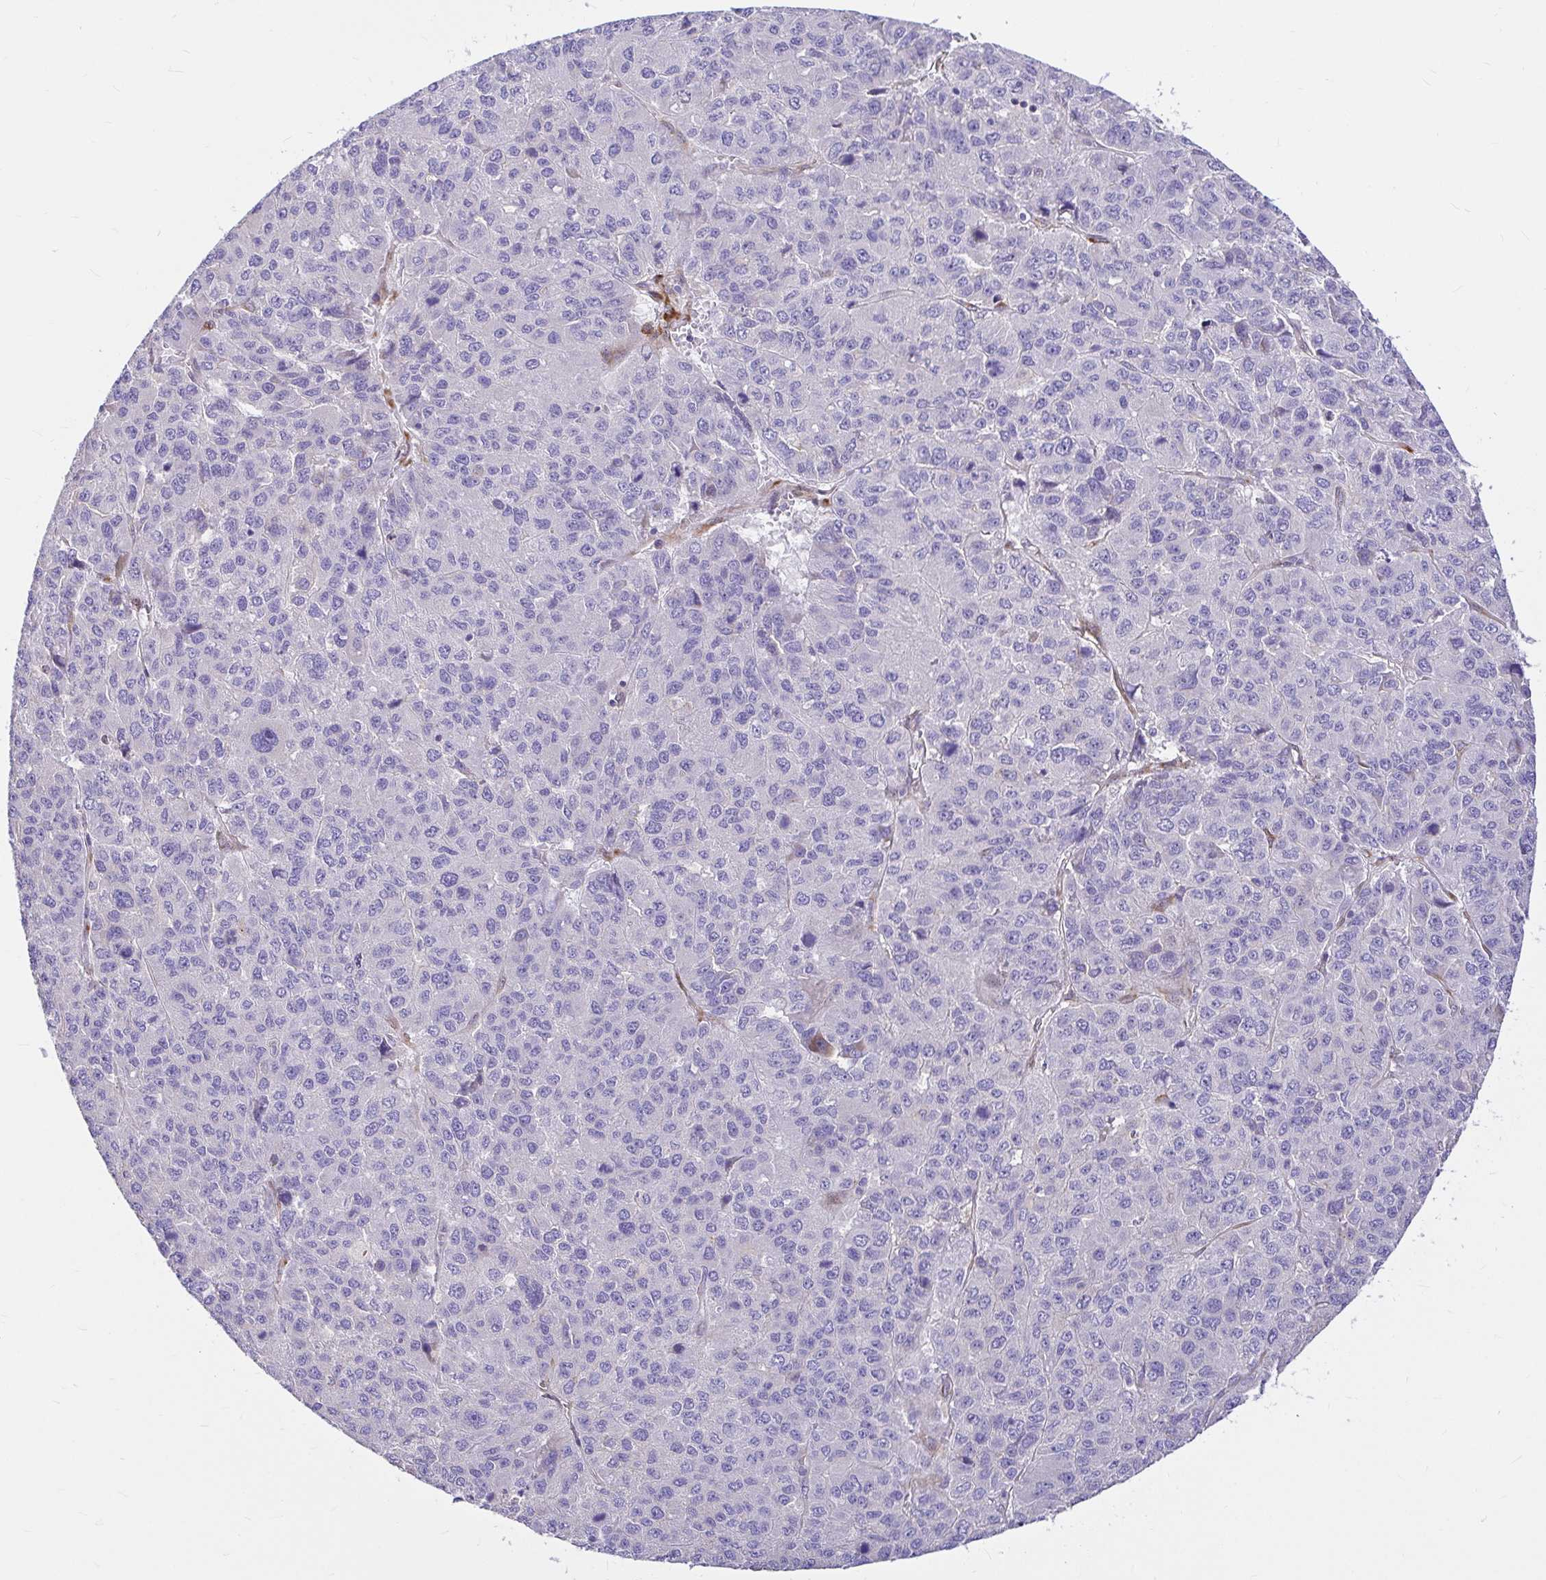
{"staining": {"intensity": "negative", "quantity": "none", "location": "none"}, "tissue": "liver cancer", "cell_type": "Tumor cells", "image_type": "cancer", "snomed": [{"axis": "morphology", "description": "Carcinoma, Hepatocellular, NOS"}, {"axis": "topography", "description": "Liver"}], "caption": "Human liver cancer stained for a protein using immunohistochemistry (IHC) exhibits no staining in tumor cells.", "gene": "GABBR2", "patient": {"sex": "male", "age": 69}}